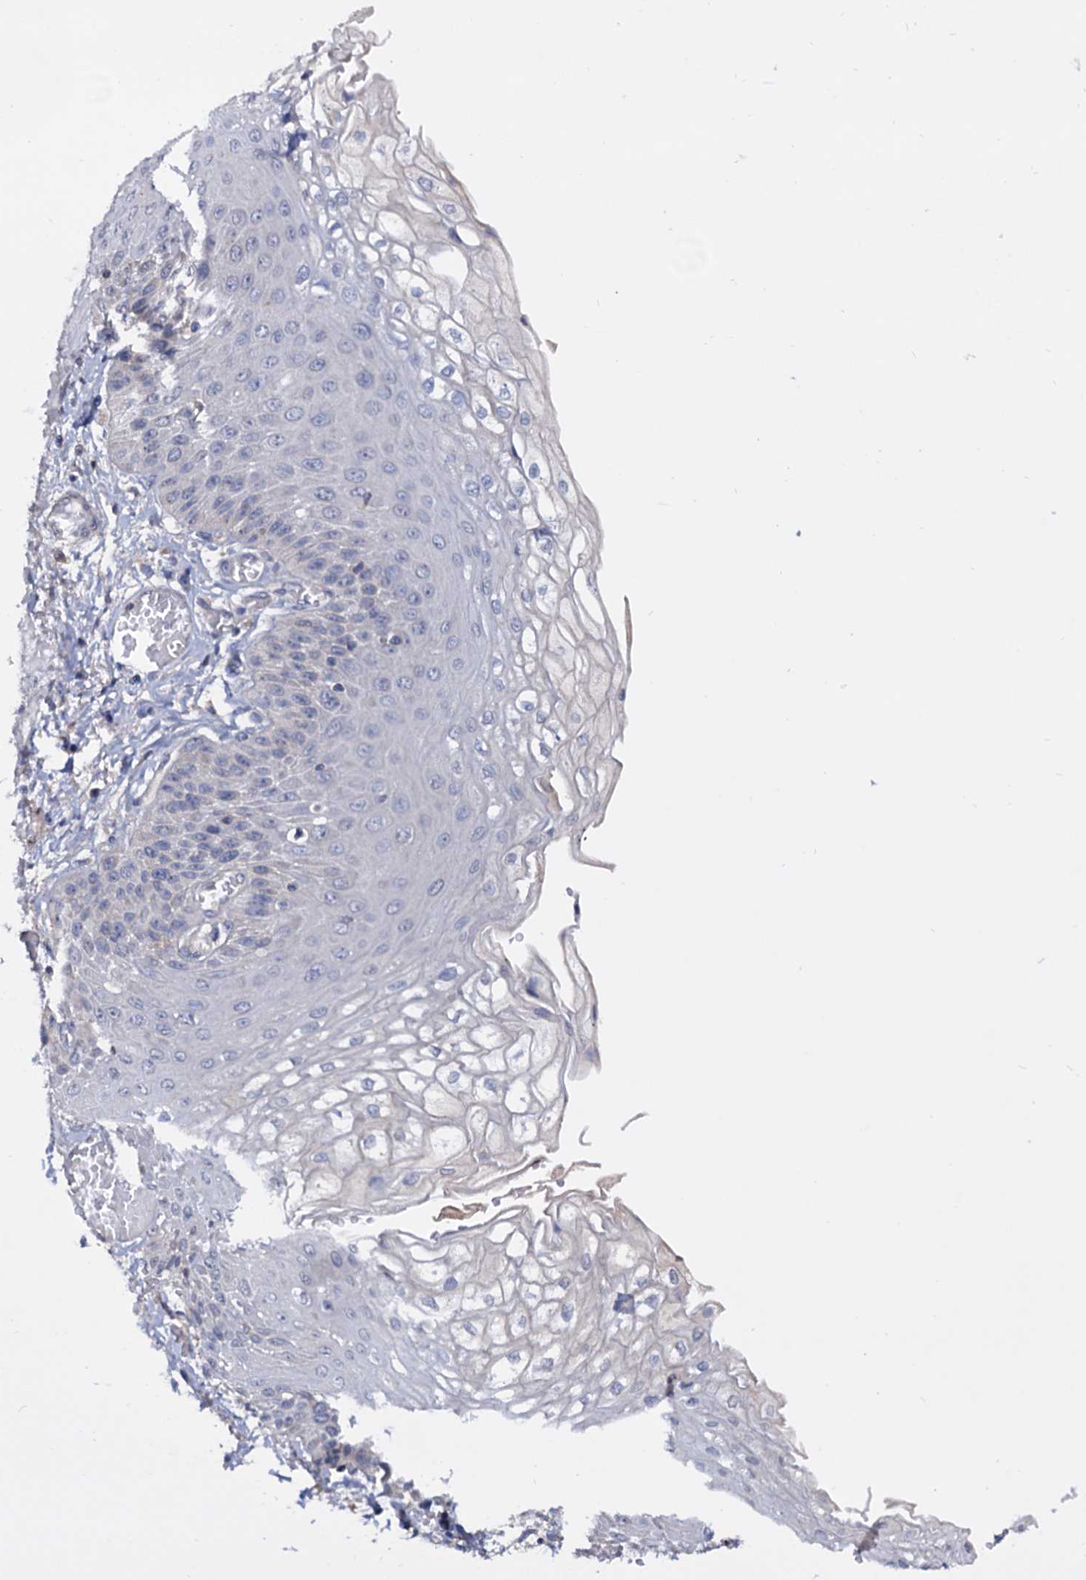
{"staining": {"intensity": "negative", "quantity": "none", "location": "none"}, "tissue": "esophagus", "cell_type": "Squamous epithelial cells", "image_type": "normal", "snomed": [{"axis": "morphology", "description": "Normal tissue, NOS"}, {"axis": "topography", "description": "Esophagus"}], "caption": "A high-resolution micrograph shows immunohistochemistry (IHC) staining of normal esophagus, which demonstrates no significant staining in squamous epithelial cells.", "gene": "NPAS4", "patient": {"sex": "male", "age": 81}}